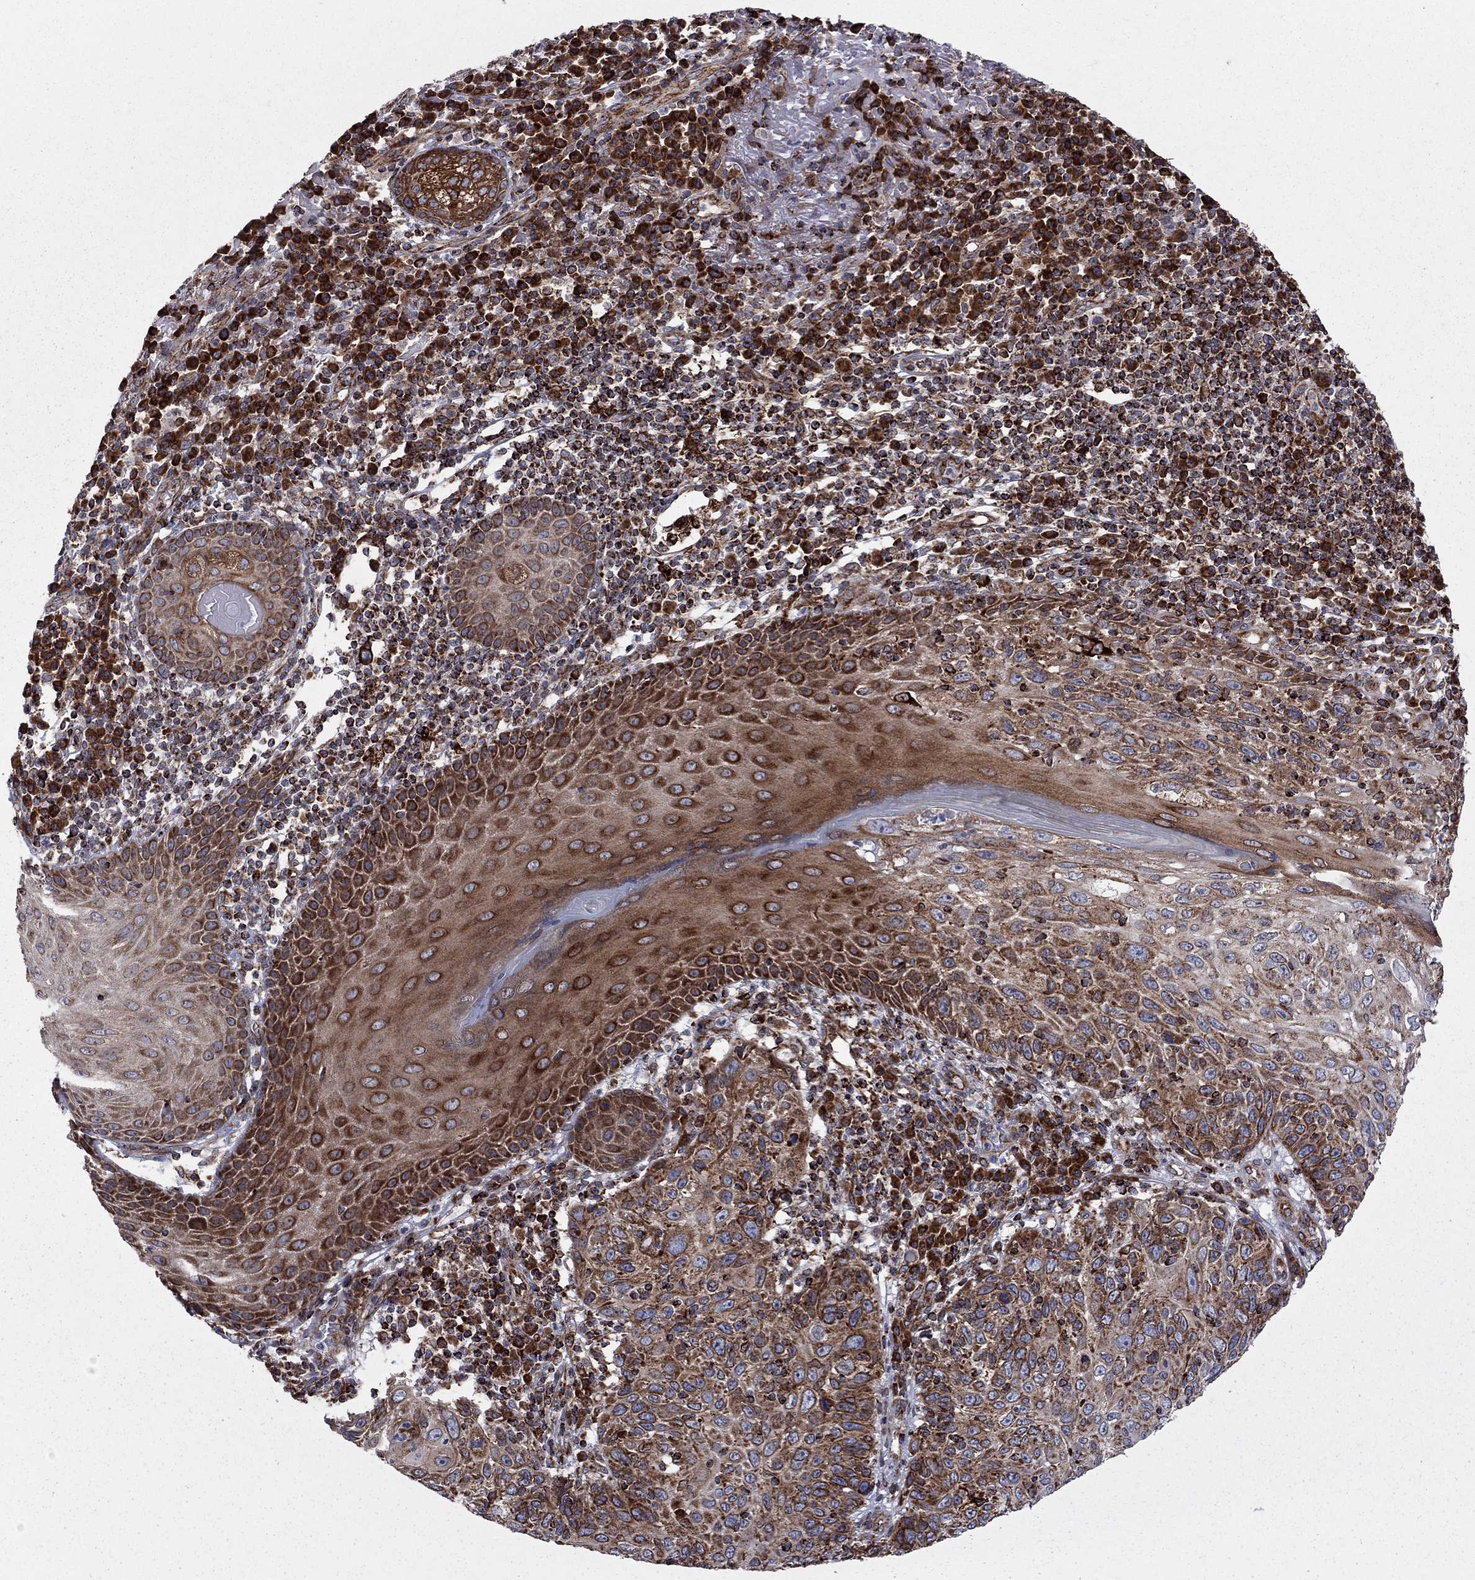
{"staining": {"intensity": "strong", "quantity": "25%-75%", "location": "cytoplasmic/membranous"}, "tissue": "skin cancer", "cell_type": "Tumor cells", "image_type": "cancer", "snomed": [{"axis": "morphology", "description": "Squamous cell carcinoma, NOS"}, {"axis": "topography", "description": "Skin"}], "caption": "Immunohistochemical staining of squamous cell carcinoma (skin) shows strong cytoplasmic/membranous protein staining in approximately 25%-75% of tumor cells. Using DAB (3,3'-diaminobenzidine) (brown) and hematoxylin (blue) stains, captured at high magnification using brightfield microscopy.", "gene": "CLPTM1", "patient": {"sex": "male", "age": 92}}